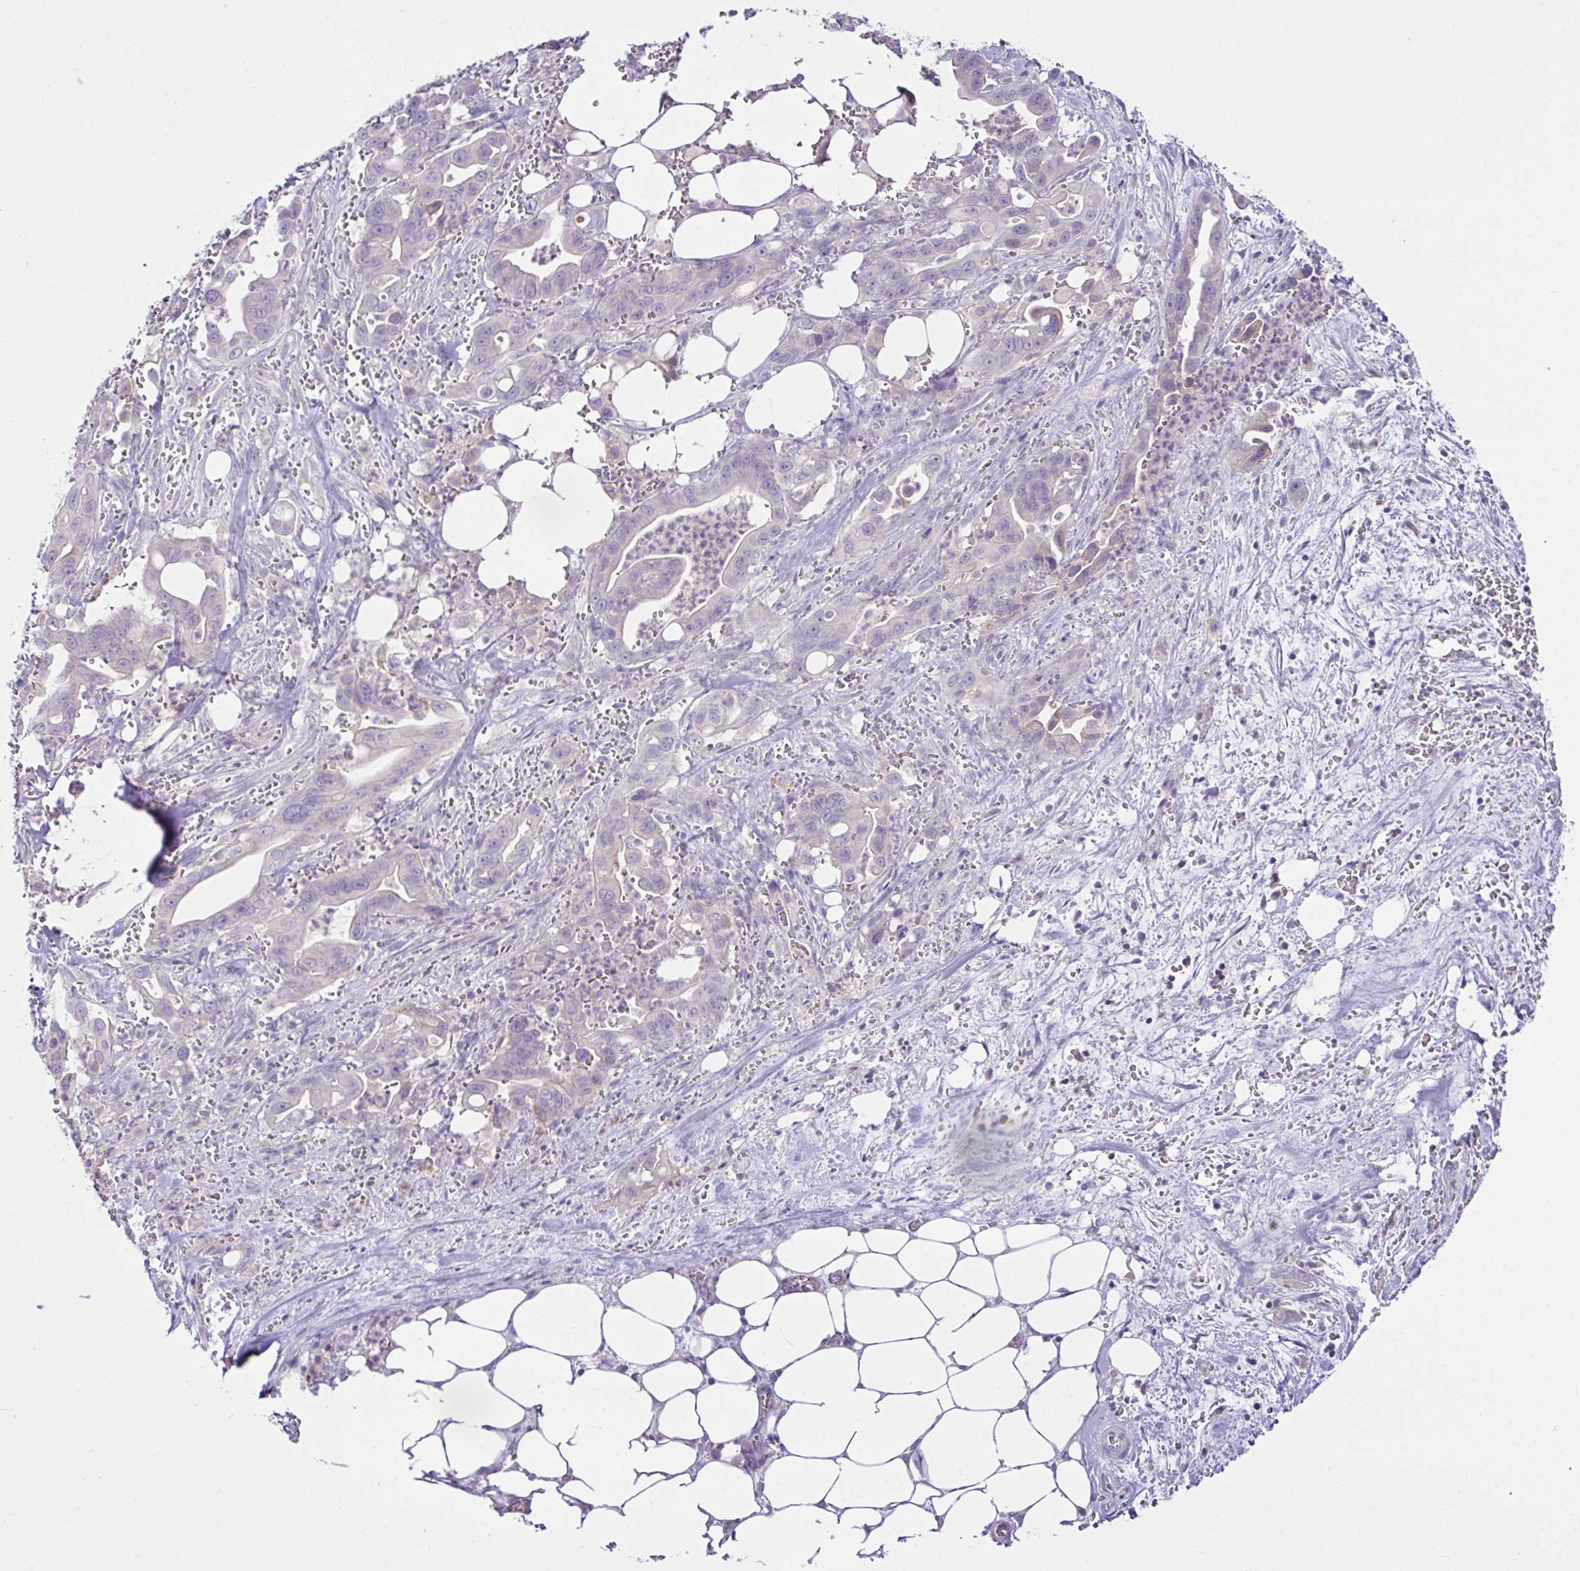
{"staining": {"intensity": "negative", "quantity": "none", "location": "none"}, "tissue": "pancreatic cancer", "cell_type": "Tumor cells", "image_type": "cancer", "snomed": [{"axis": "morphology", "description": "Adenocarcinoma, NOS"}, {"axis": "topography", "description": "Pancreas"}], "caption": "Pancreatic cancer was stained to show a protein in brown. There is no significant staining in tumor cells.", "gene": "D2HGDH", "patient": {"sex": "male", "age": 61}}